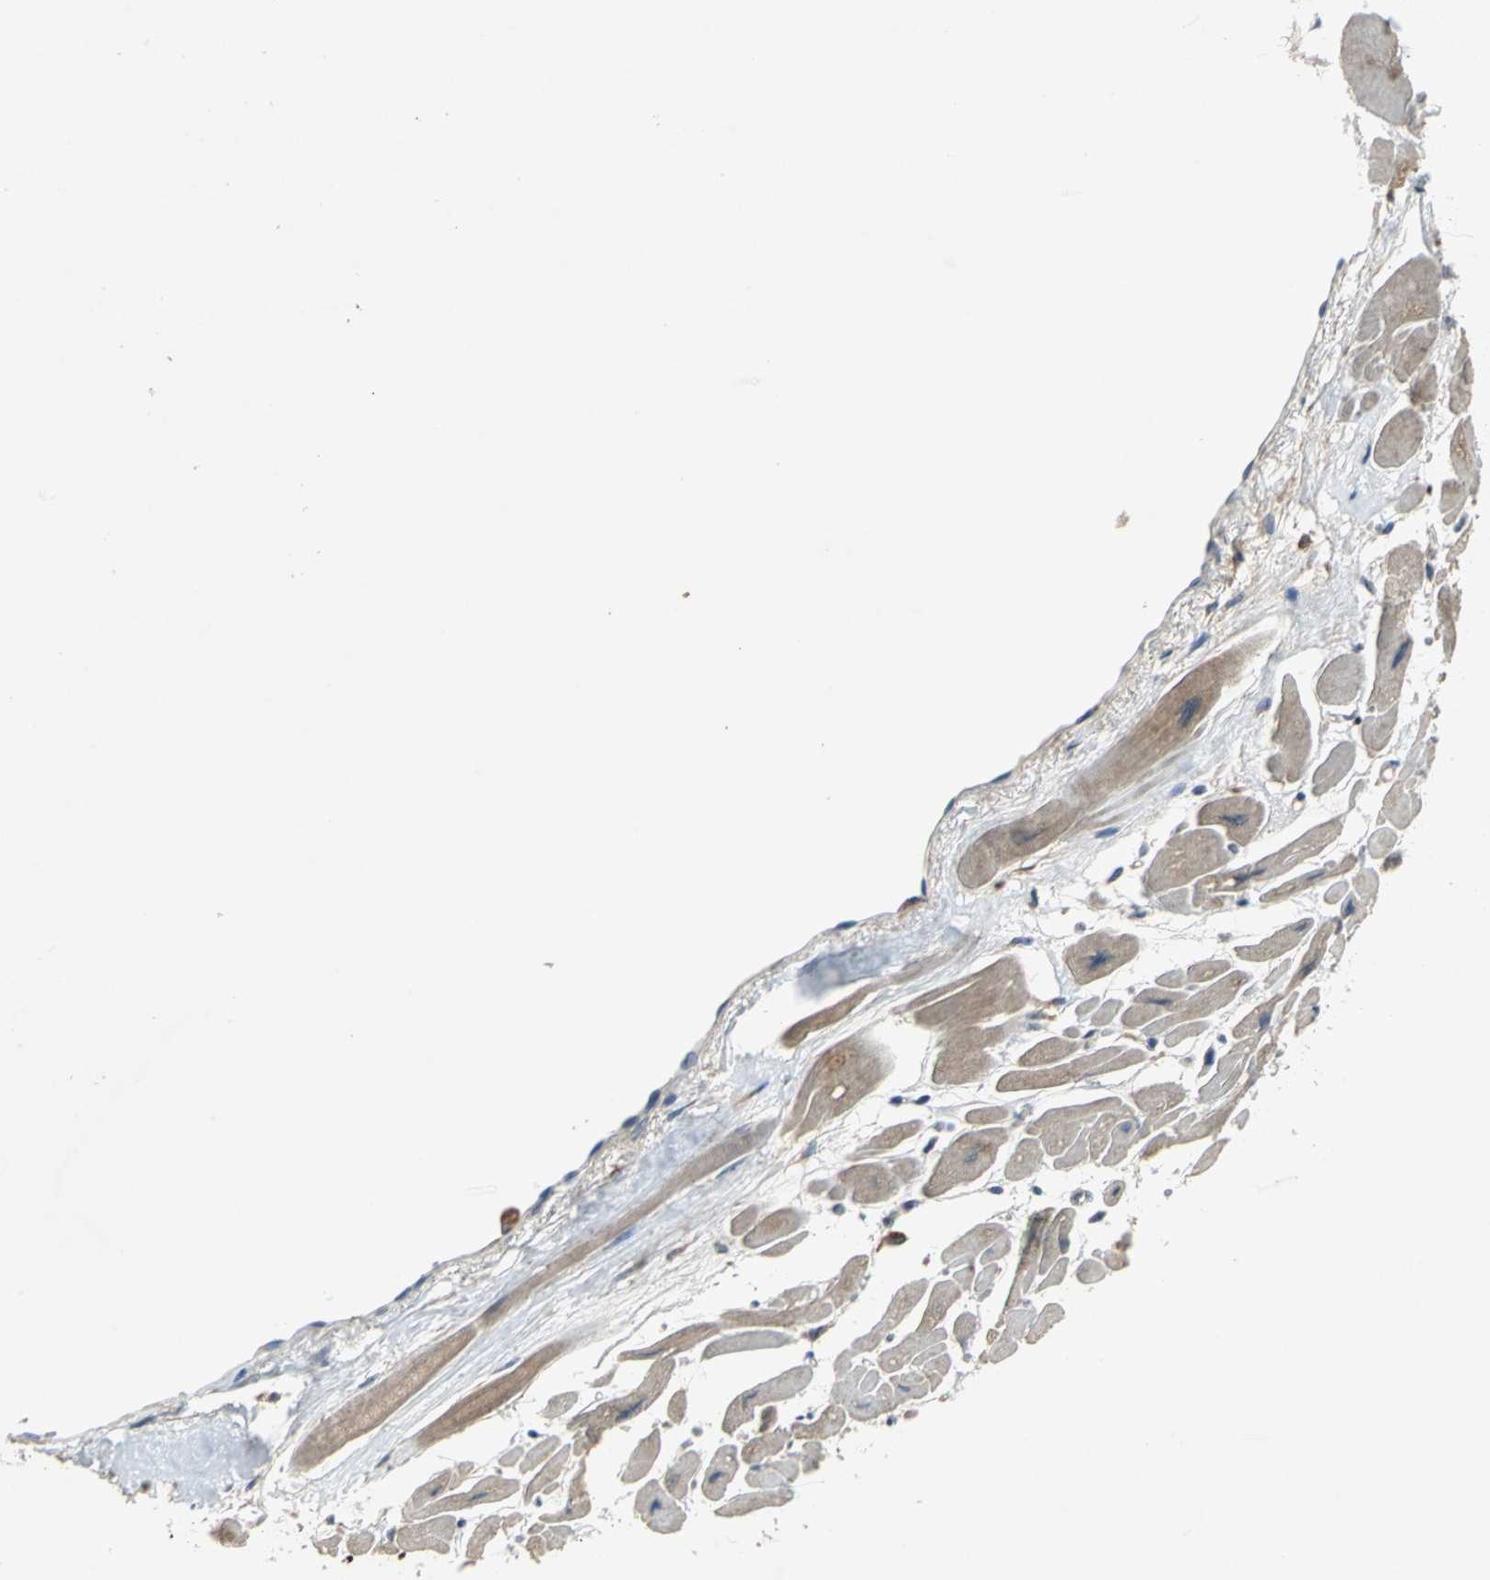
{"staining": {"intensity": "moderate", "quantity": "25%-75%", "location": "cytoplasmic/membranous"}, "tissue": "heart muscle", "cell_type": "Cardiomyocytes", "image_type": "normal", "snomed": [{"axis": "morphology", "description": "Normal tissue, NOS"}, {"axis": "topography", "description": "Heart"}], "caption": "Cardiomyocytes show medium levels of moderate cytoplasmic/membranous expression in about 25%-75% of cells in benign human heart muscle.", "gene": "NFKBIE", "patient": {"sex": "female", "age": 54}}